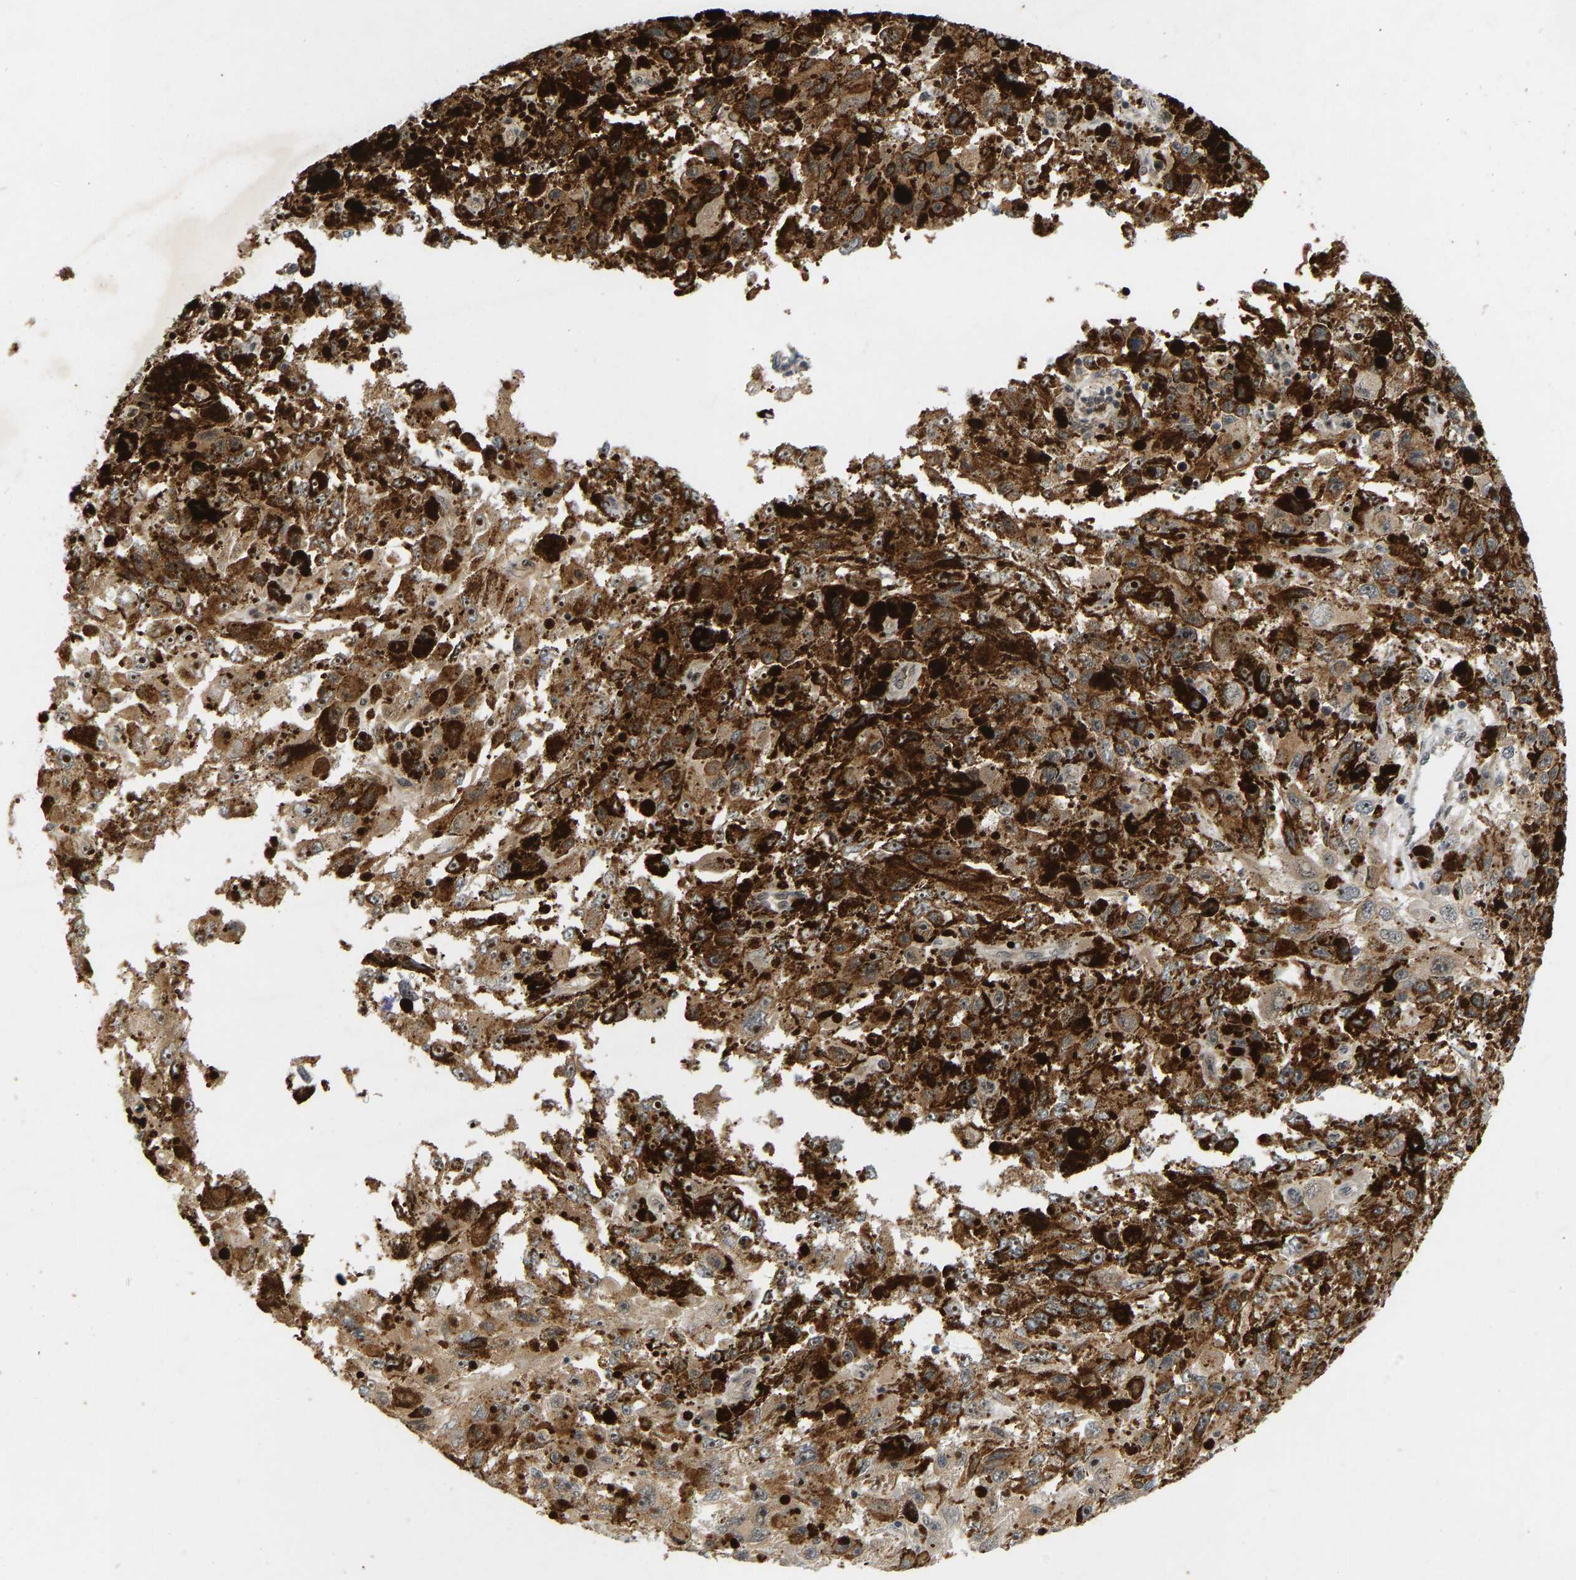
{"staining": {"intensity": "moderate", "quantity": "25%-75%", "location": "cytoplasmic/membranous,nuclear"}, "tissue": "melanoma", "cell_type": "Tumor cells", "image_type": "cancer", "snomed": [{"axis": "morphology", "description": "Malignant melanoma, NOS"}, {"axis": "topography", "description": "Skin"}], "caption": "Moderate cytoplasmic/membranous and nuclear protein positivity is appreciated in approximately 25%-75% of tumor cells in melanoma.", "gene": "BAG1", "patient": {"sex": "female", "age": 104}}